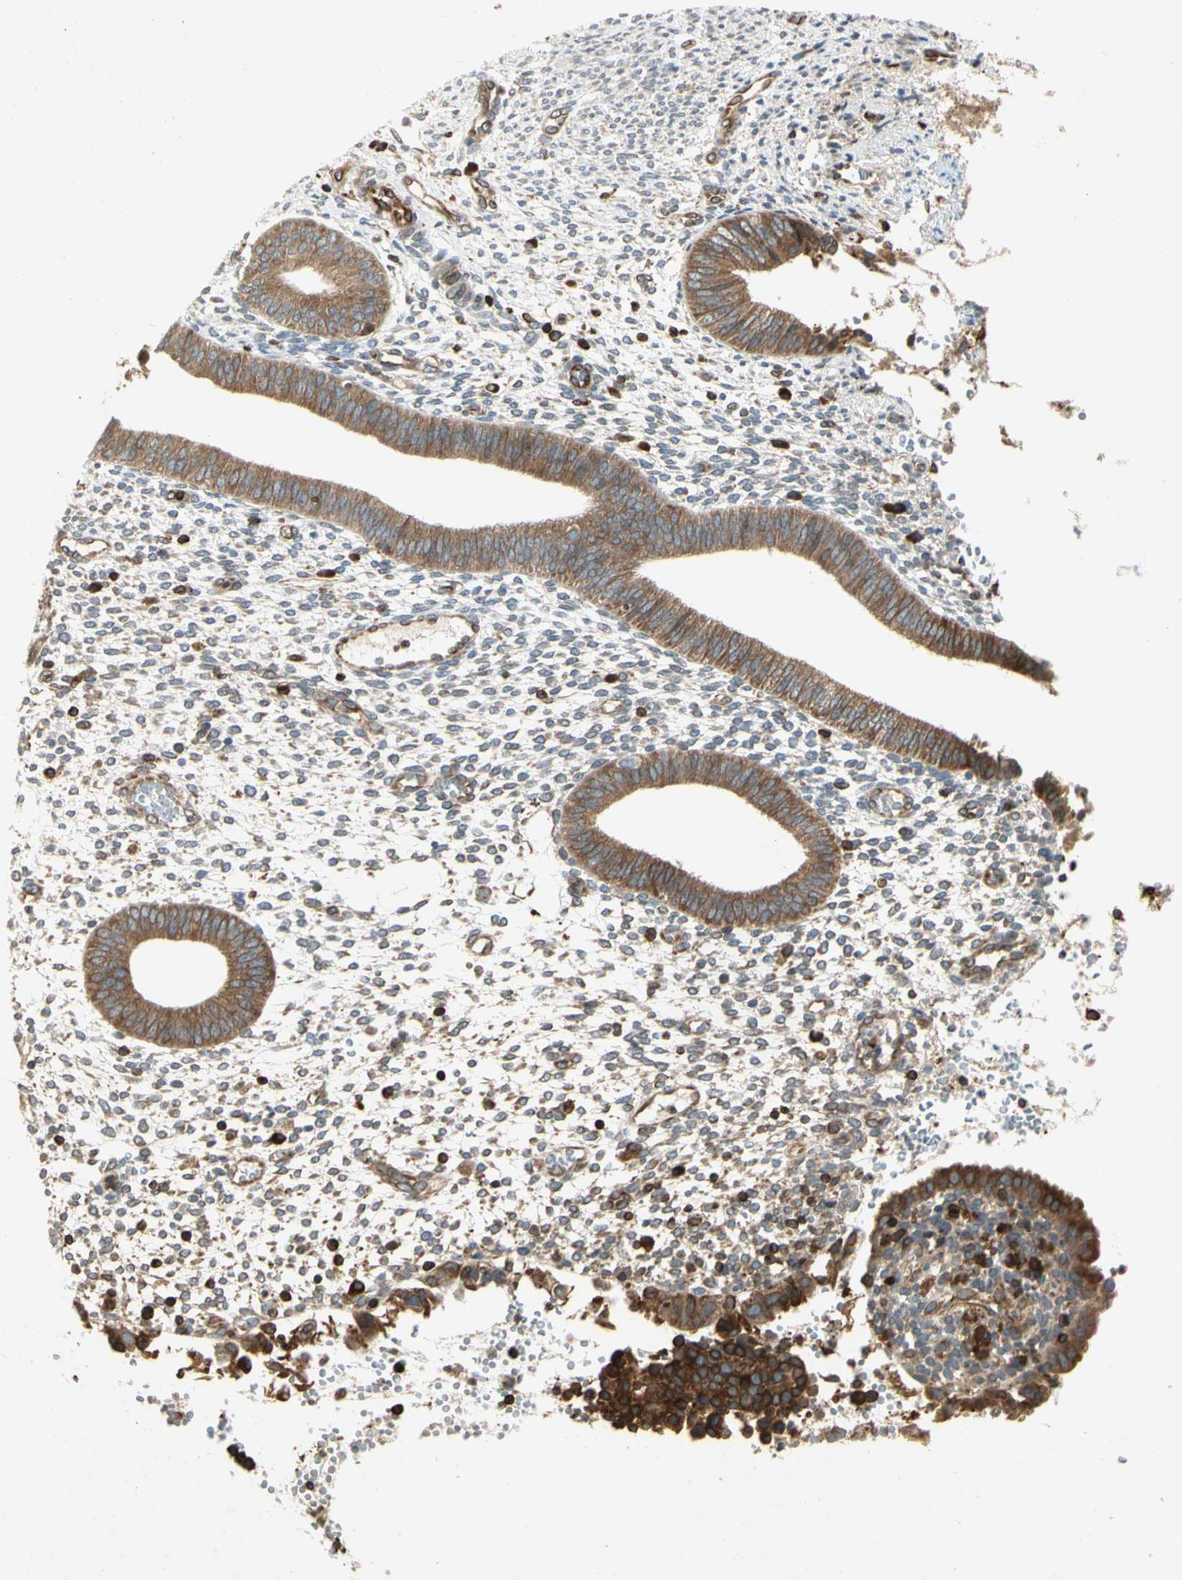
{"staining": {"intensity": "moderate", "quantity": ">75%", "location": "cytoplasmic/membranous"}, "tissue": "endometrium", "cell_type": "Cells in endometrial stroma", "image_type": "normal", "snomed": [{"axis": "morphology", "description": "Normal tissue, NOS"}, {"axis": "topography", "description": "Endometrium"}], "caption": "Human endometrium stained with a brown dye exhibits moderate cytoplasmic/membranous positive positivity in about >75% of cells in endometrial stroma.", "gene": "TAPBP", "patient": {"sex": "female", "age": 35}}